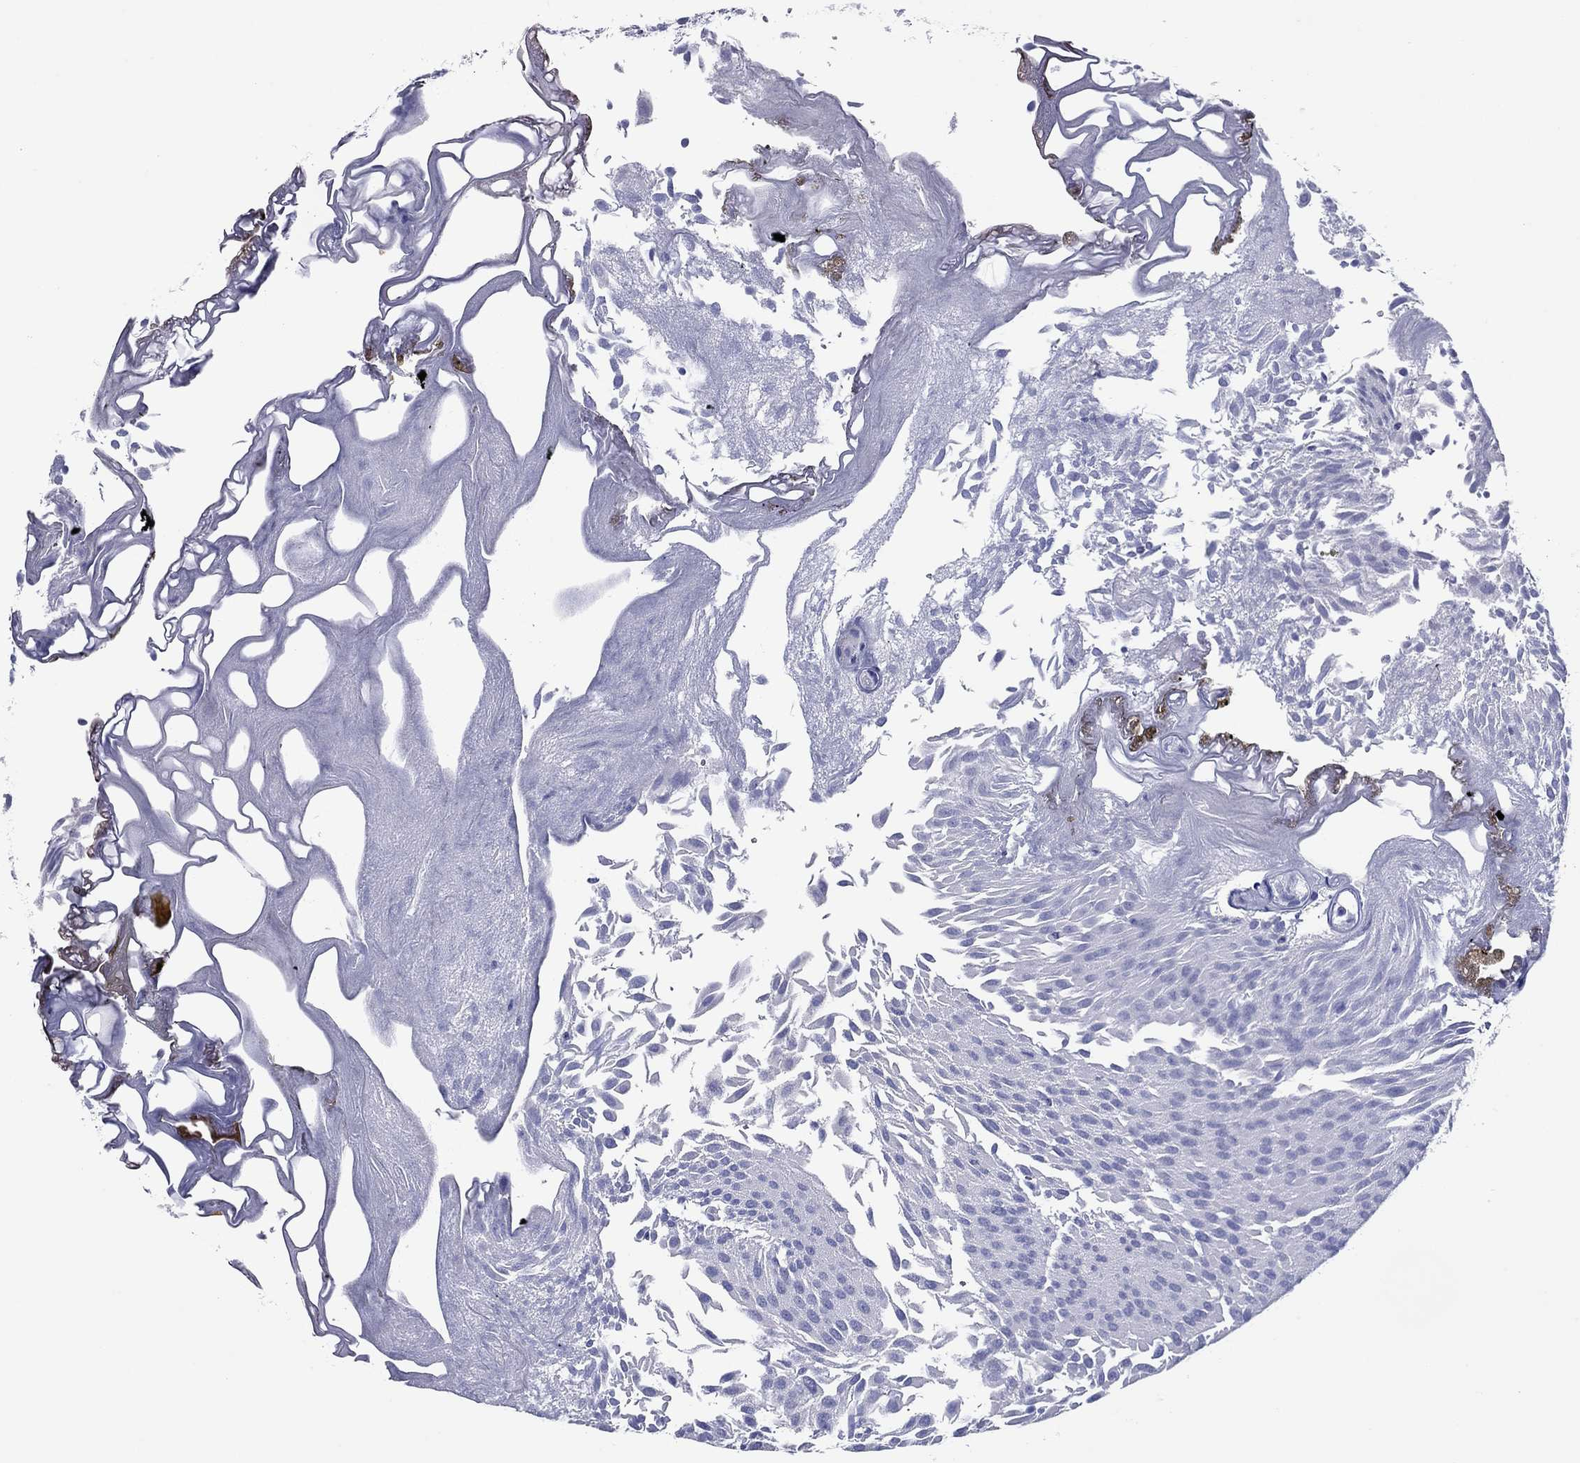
{"staining": {"intensity": "negative", "quantity": "none", "location": "none"}, "tissue": "urothelial cancer", "cell_type": "Tumor cells", "image_type": "cancer", "snomed": [{"axis": "morphology", "description": "Urothelial carcinoma, Low grade"}, {"axis": "topography", "description": "Urinary bladder"}], "caption": "Immunohistochemical staining of human urothelial cancer reveals no significant positivity in tumor cells.", "gene": "ATP4A", "patient": {"sex": "male", "age": 52}}